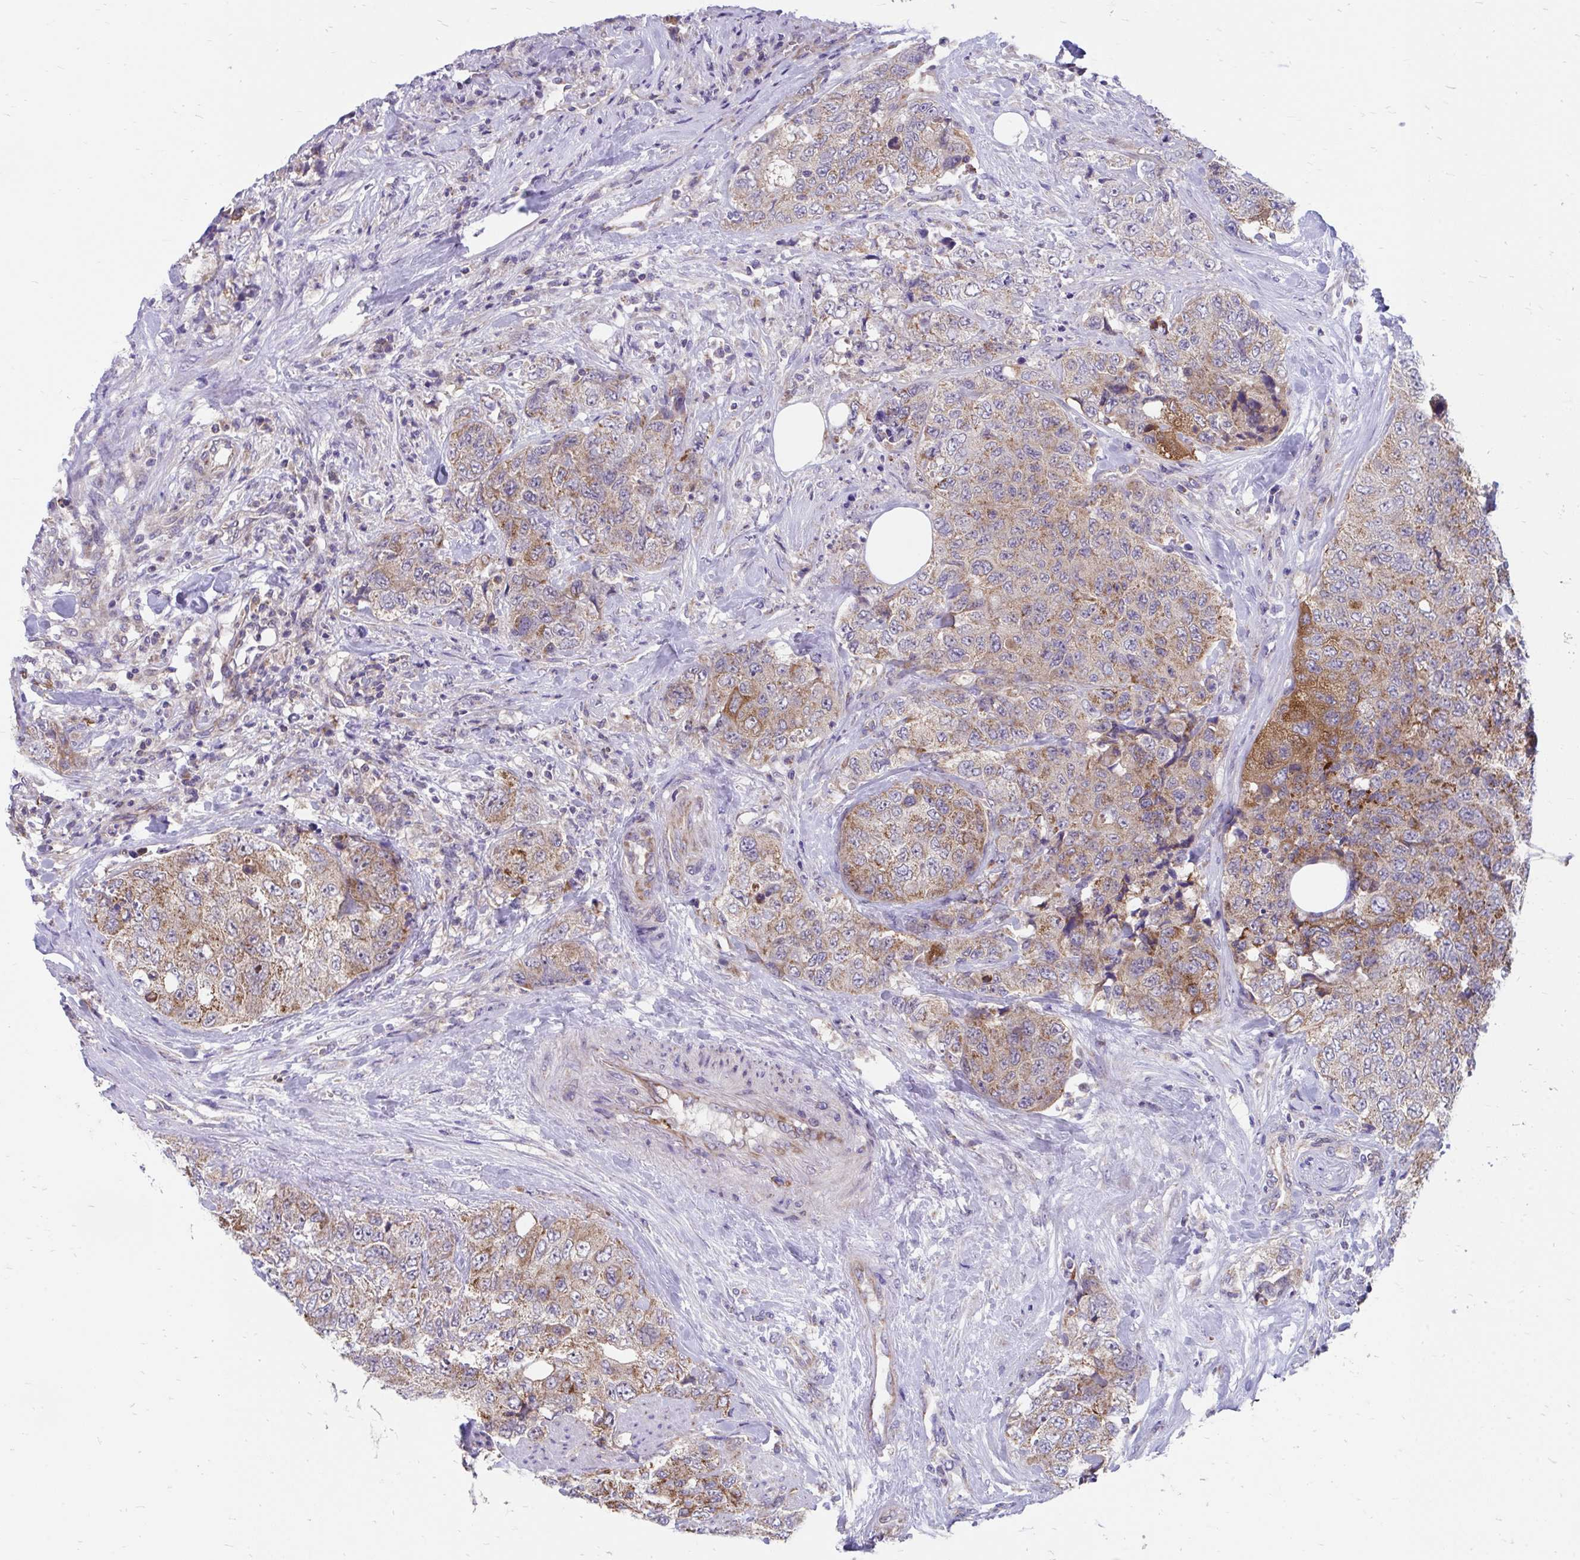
{"staining": {"intensity": "moderate", "quantity": ">75%", "location": "cytoplasmic/membranous"}, "tissue": "urothelial cancer", "cell_type": "Tumor cells", "image_type": "cancer", "snomed": [{"axis": "morphology", "description": "Urothelial carcinoma, High grade"}, {"axis": "topography", "description": "Urinary bladder"}], "caption": "Immunohistochemical staining of urothelial cancer demonstrates medium levels of moderate cytoplasmic/membranous staining in approximately >75% of tumor cells.", "gene": "FHIP1B", "patient": {"sex": "female", "age": 78}}